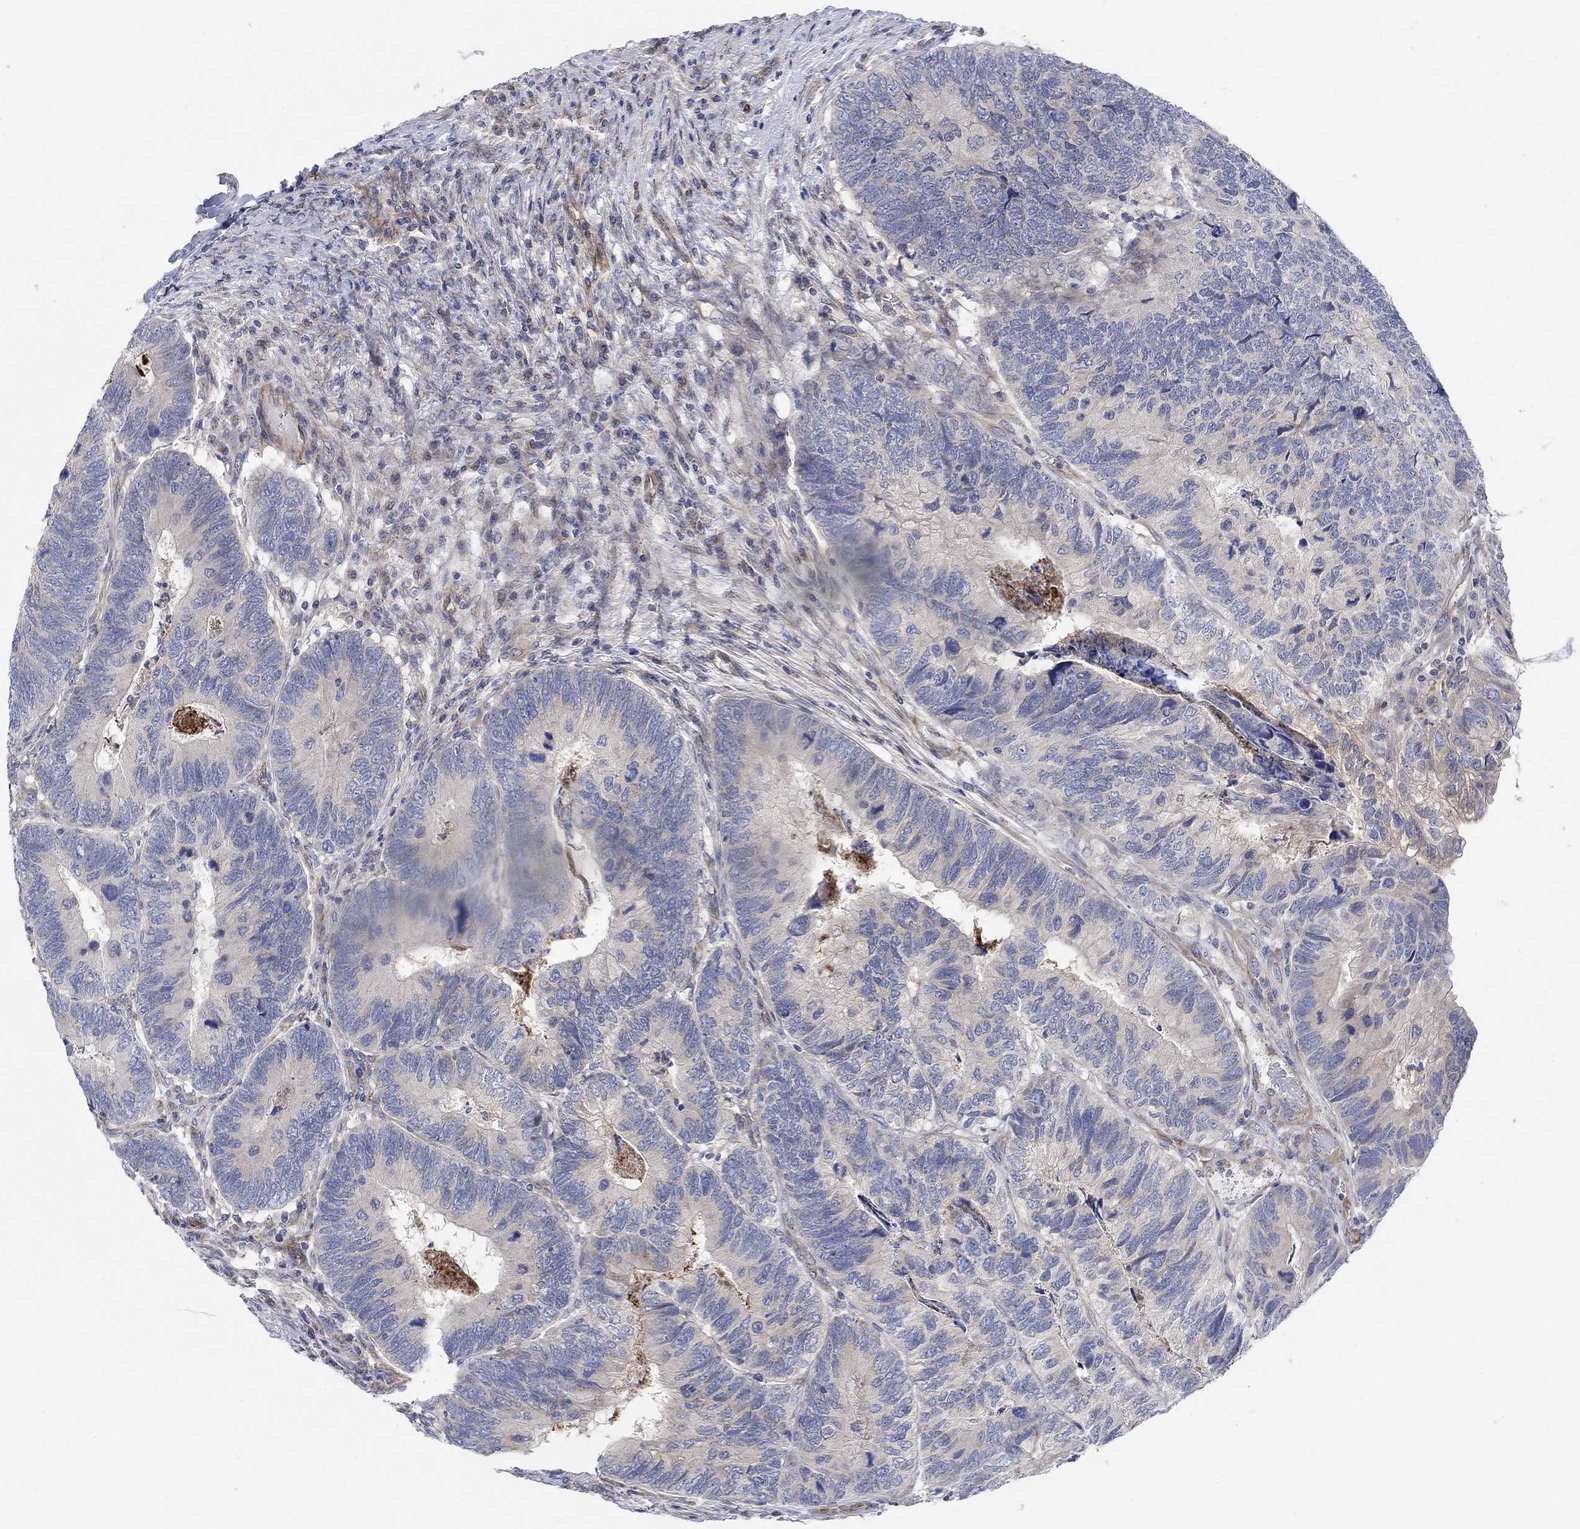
{"staining": {"intensity": "negative", "quantity": "none", "location": "none"}, "tissue": "colorectal cancer", "cell_type": "Tumor cells", "image_type": "cancer", "snomed": [{"axis": "morphology", "description": "Adenocarcinoma, NOS"}, {"axis": "topography", "description": "Colon"}], "caption": "Tumor cells are negative for brown protein staining in colorectal adenocarcinoma.", "gene": "CAMK1D", "patient": {"sex": "female", "age": 67}}